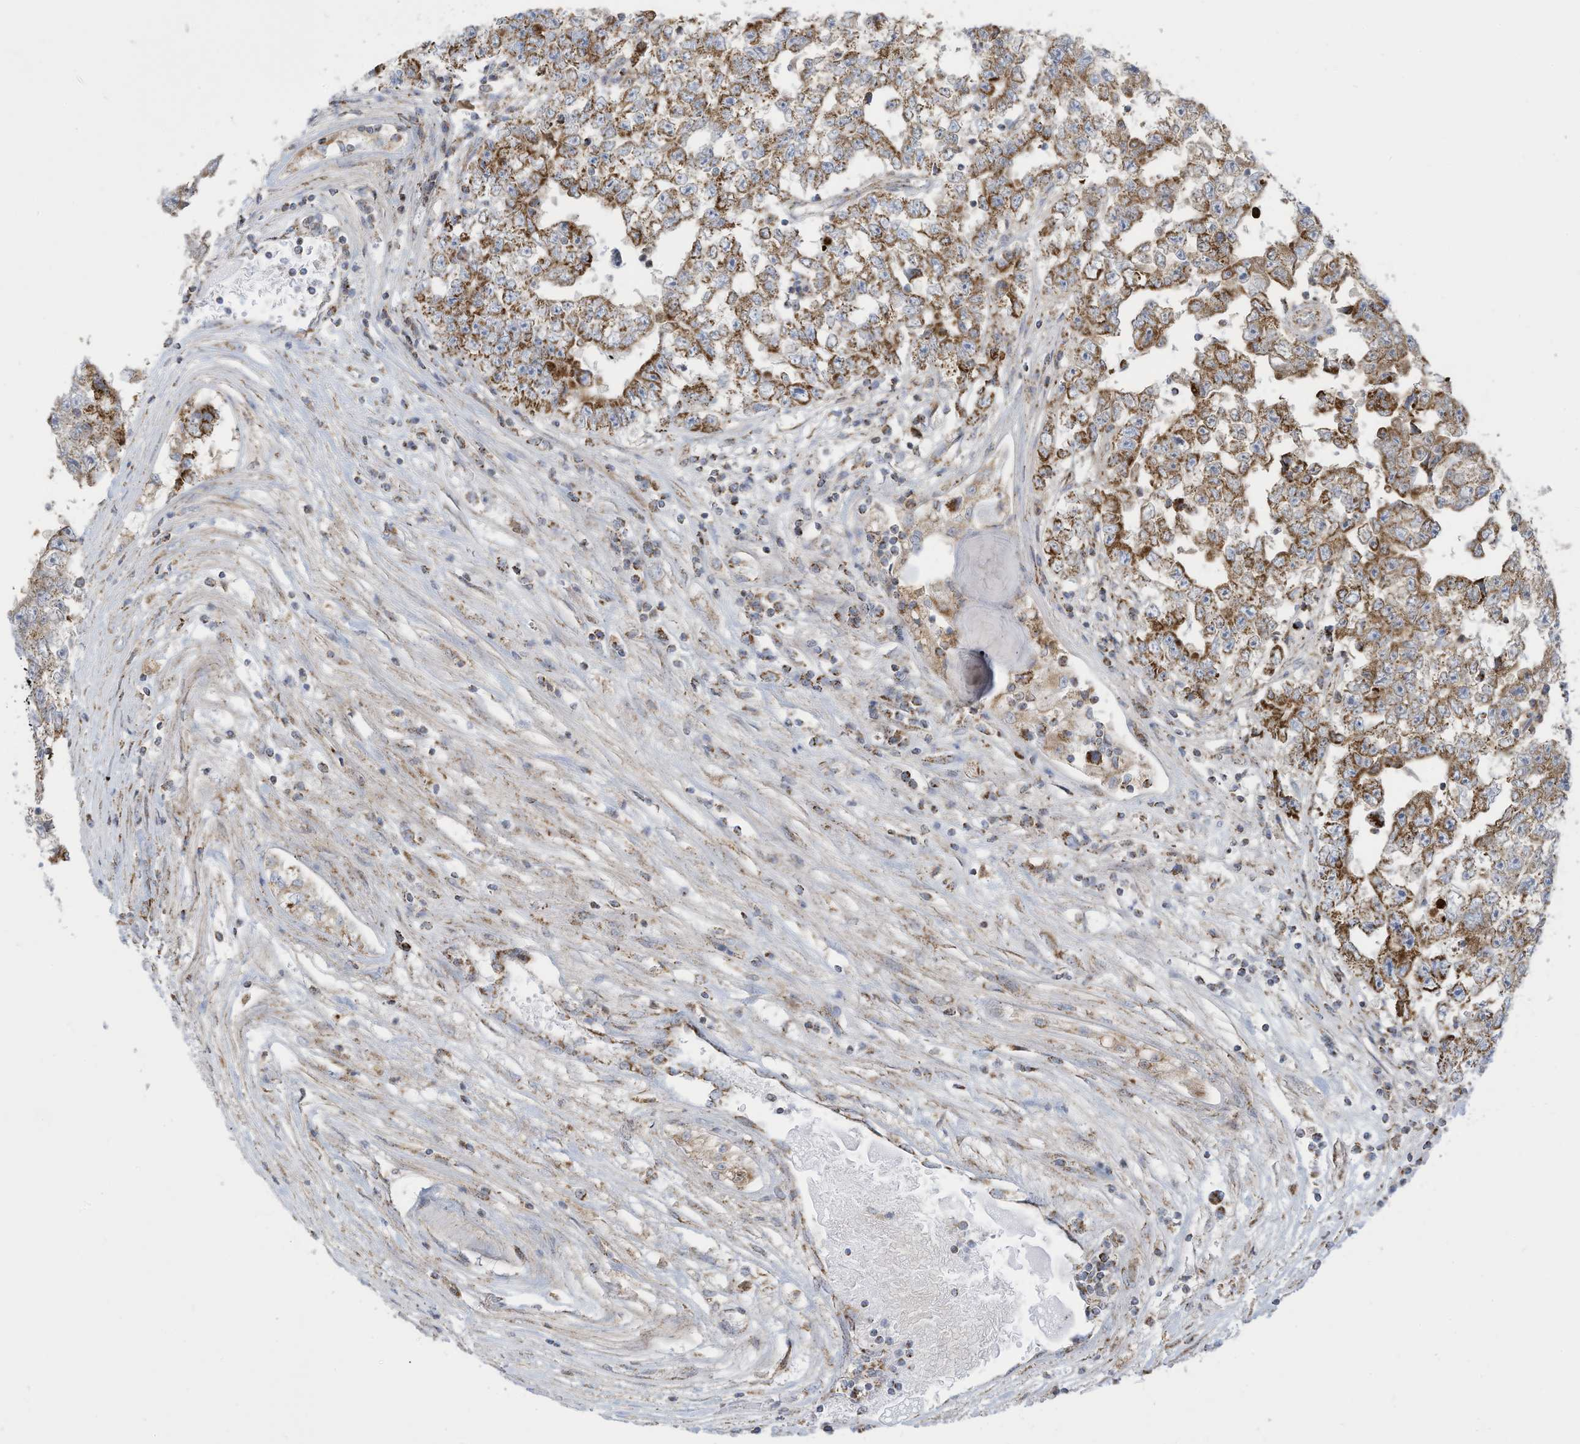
{"staining": {"intensity": "moderate", "quantity": ">75%", "location": "cytoplasmic/membranous"}, "tissue": "testis cancer", "cell_type": "Tumor cells", "image_type": "cancer", "snomed": [{"axis": "morphology", "description": "Carcinoma, Embryonal, NOS"}, {"axis": "topography", "description": "Testis"}], "caption": "Immunohistochemistry (IHC) photomicrograph of neoplastic tissue: testis embryonal carcinoma stained using IHC demonstrates medium levels of moderate protein expression localized specifically in the cytoplasmic/membranous of tumor cells, appearing as a cytoplasmic/membranous brown color.", "gene": "NLN", "patient": {"sex": "male", "age": 25}}